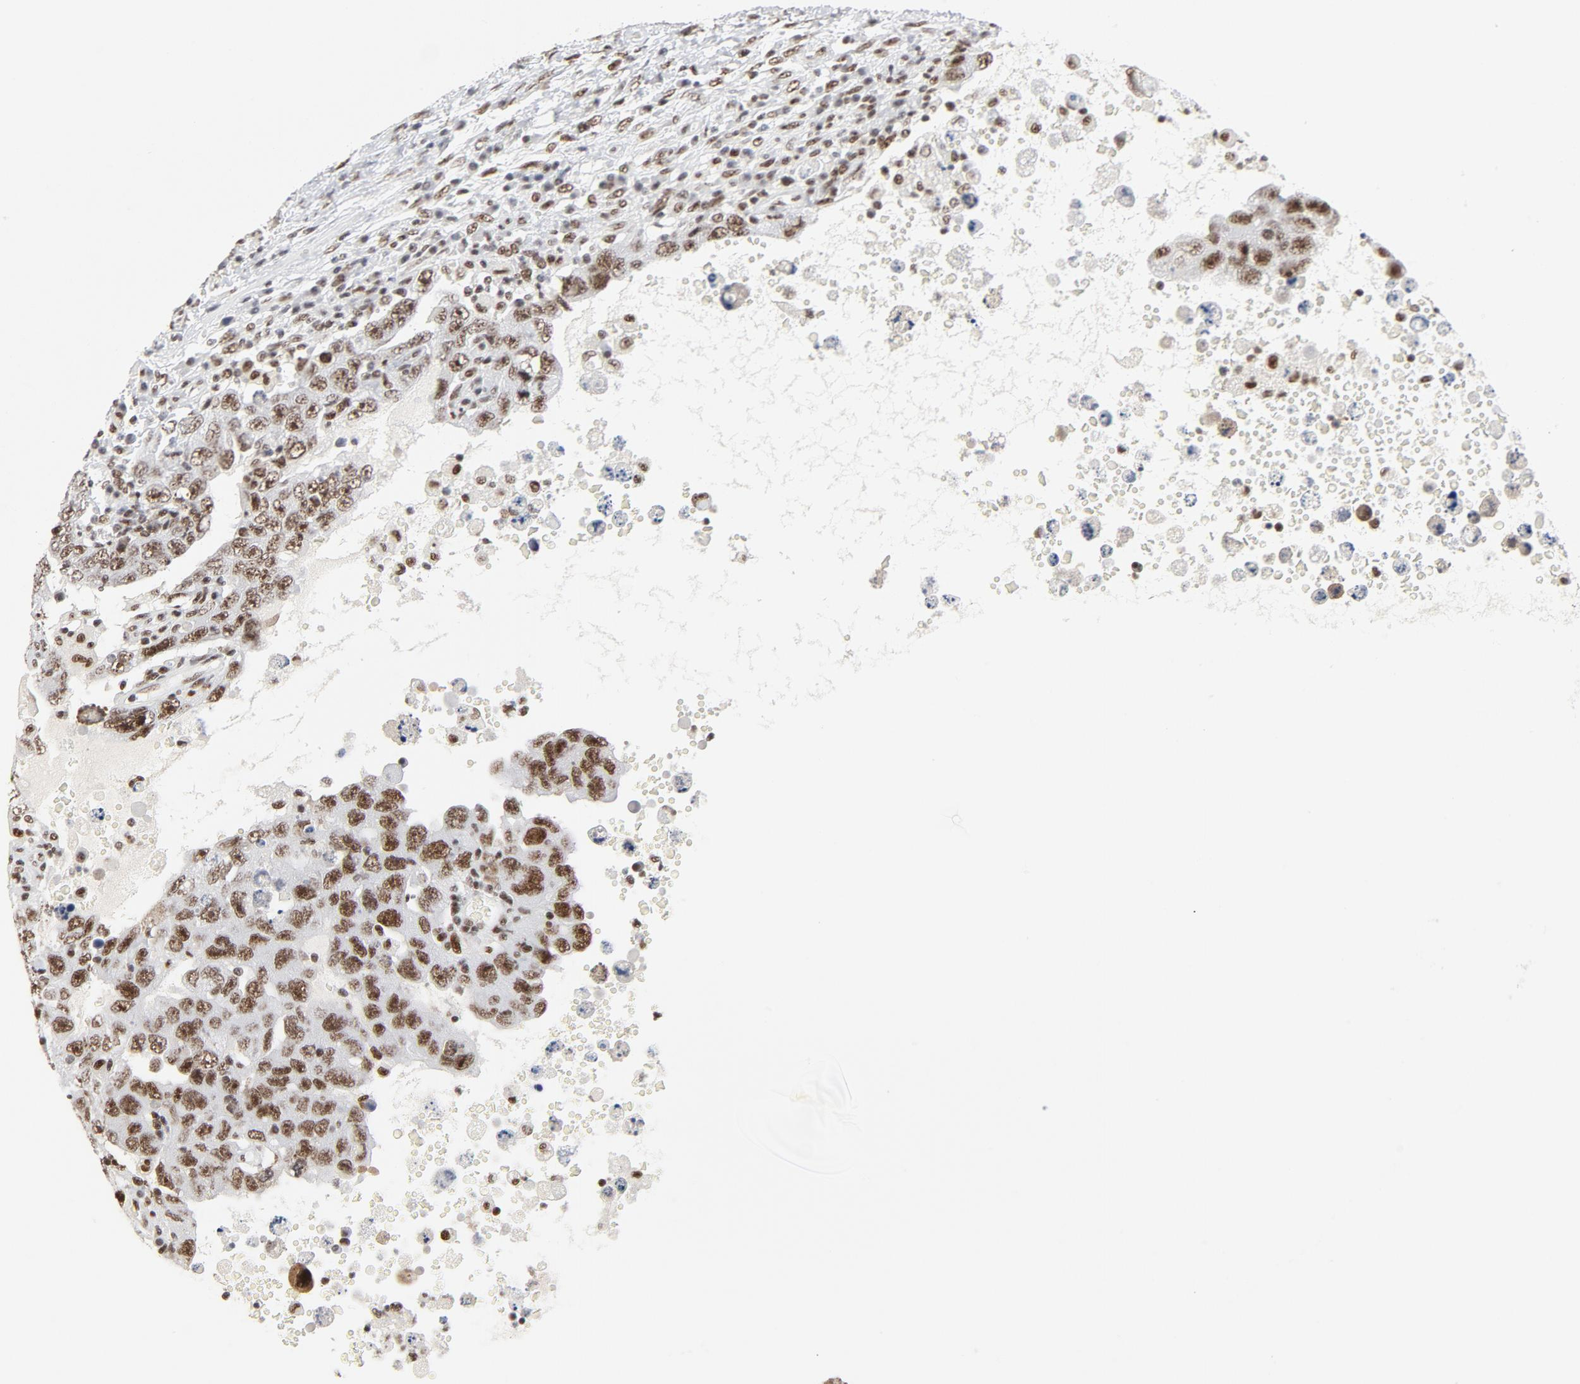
{"staining": {"intensity": "moderate", "quantity": ">75%", "location": "nuclear"}, "tissue": "testis cancer", "cell_type": "Tumor cells", "image_type": "cancer", "snomed": [{"axis": "morphology", "description": "Carcinoma, Embryonal, NOS"}, {"axis": "topography", "description": "Testis"}], "caption": "There is medium levels of moderate nuclear staining in tumor cells of embryonal carcinoma (testis), as demonstrated by immunohistochemical staining (brown color).", "gene": "GTF2H1", "patient": {"sex": "male", "age": 26}}